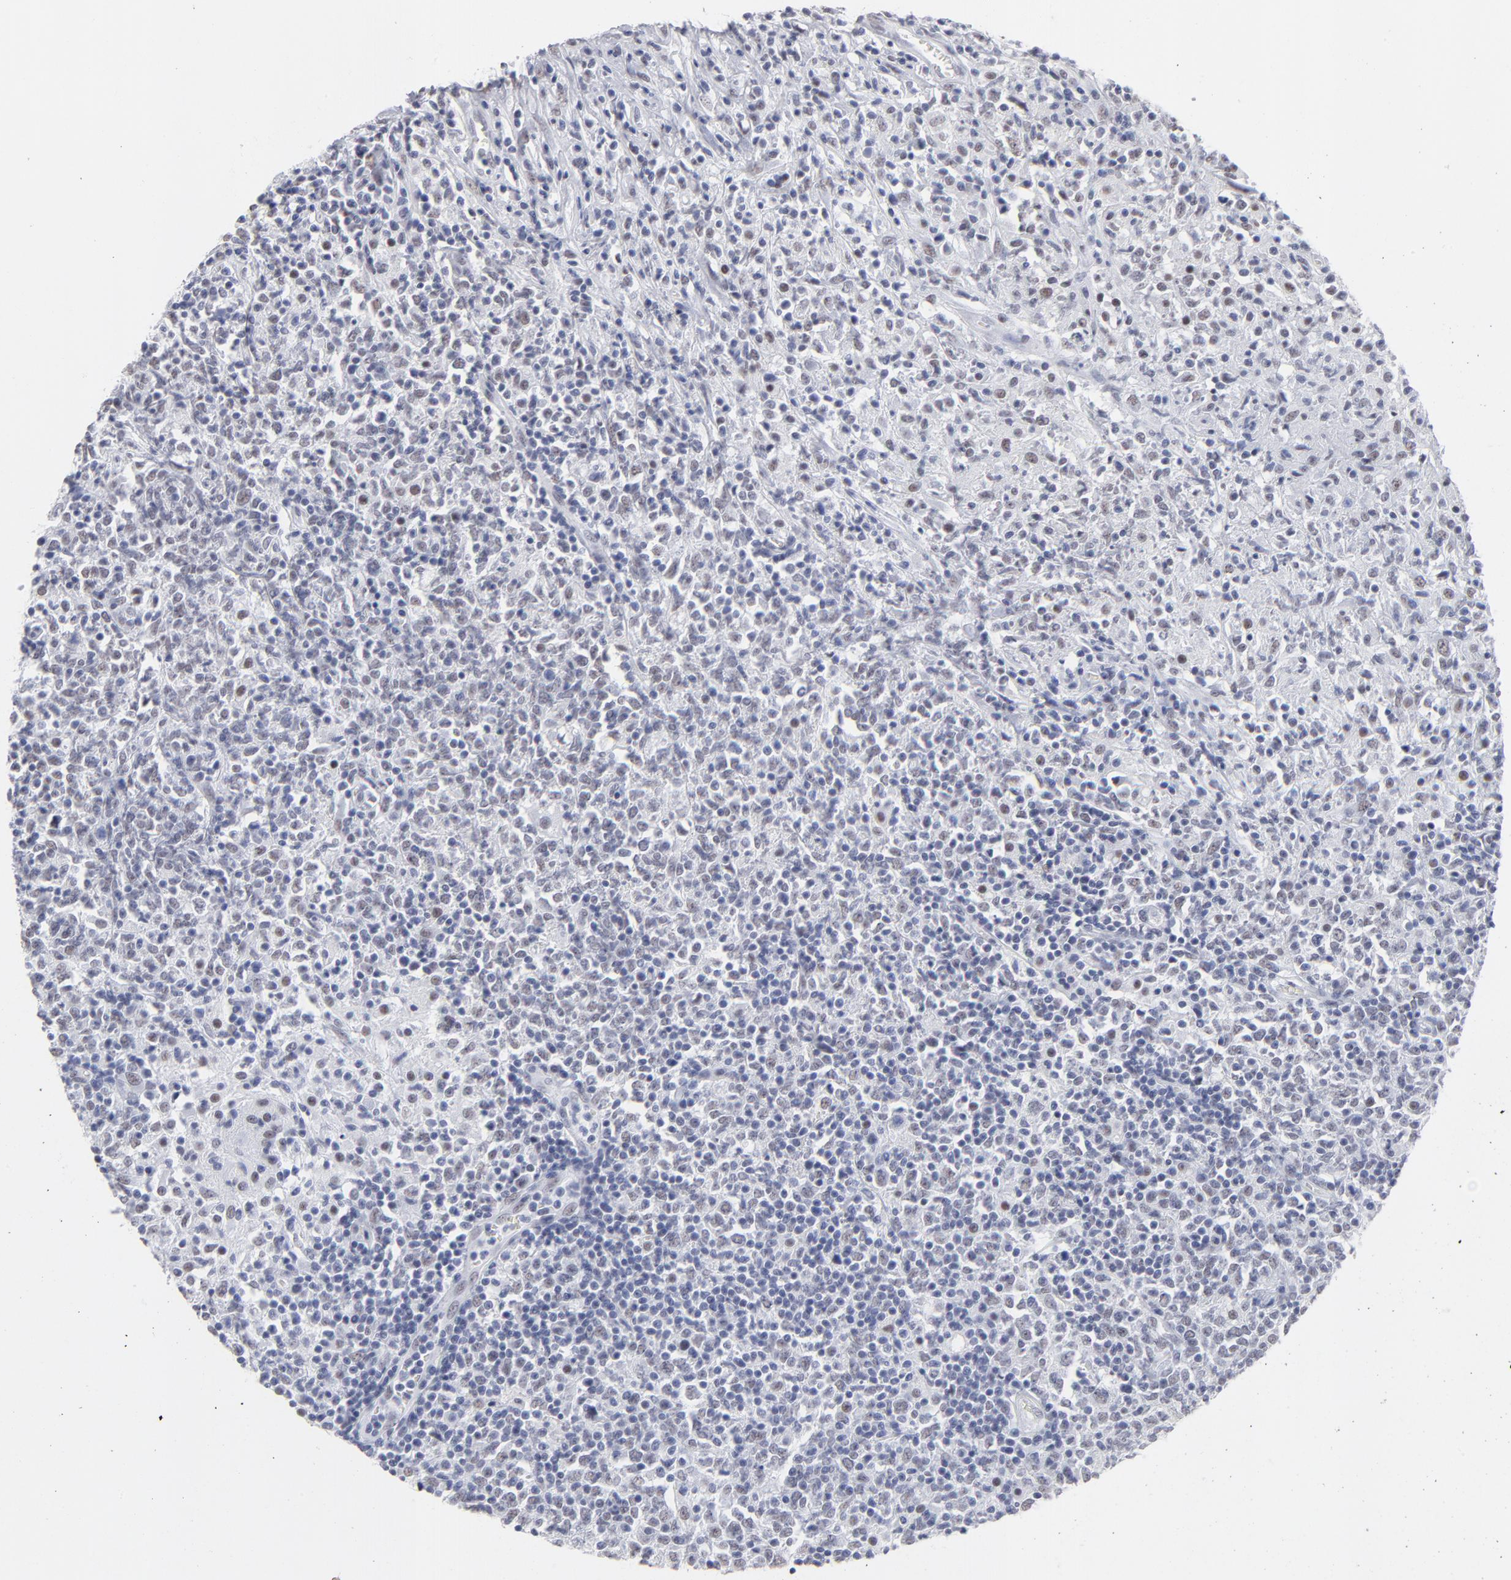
{"staining": {"intensity": "moderate", "quantity": "<25%", "location": "nuclear"}, "tissue": "lymphoma", "cell_type": "Tumor cells", "image_type": "cancer", "snomed": [{"axis": "morphology", "description": "Malignant lymphoma, non-Hodgkin's type, High grade"}, {"axis": "topography", "description": "Lymph node"}], "caption": "Immunohistochemical staining of lymphoma shows low levels of moderate nuclear protein staining in about <25% of tumor cells.", "gene": "SNRPB", "patient": {"sex": "female", "age": 84}}